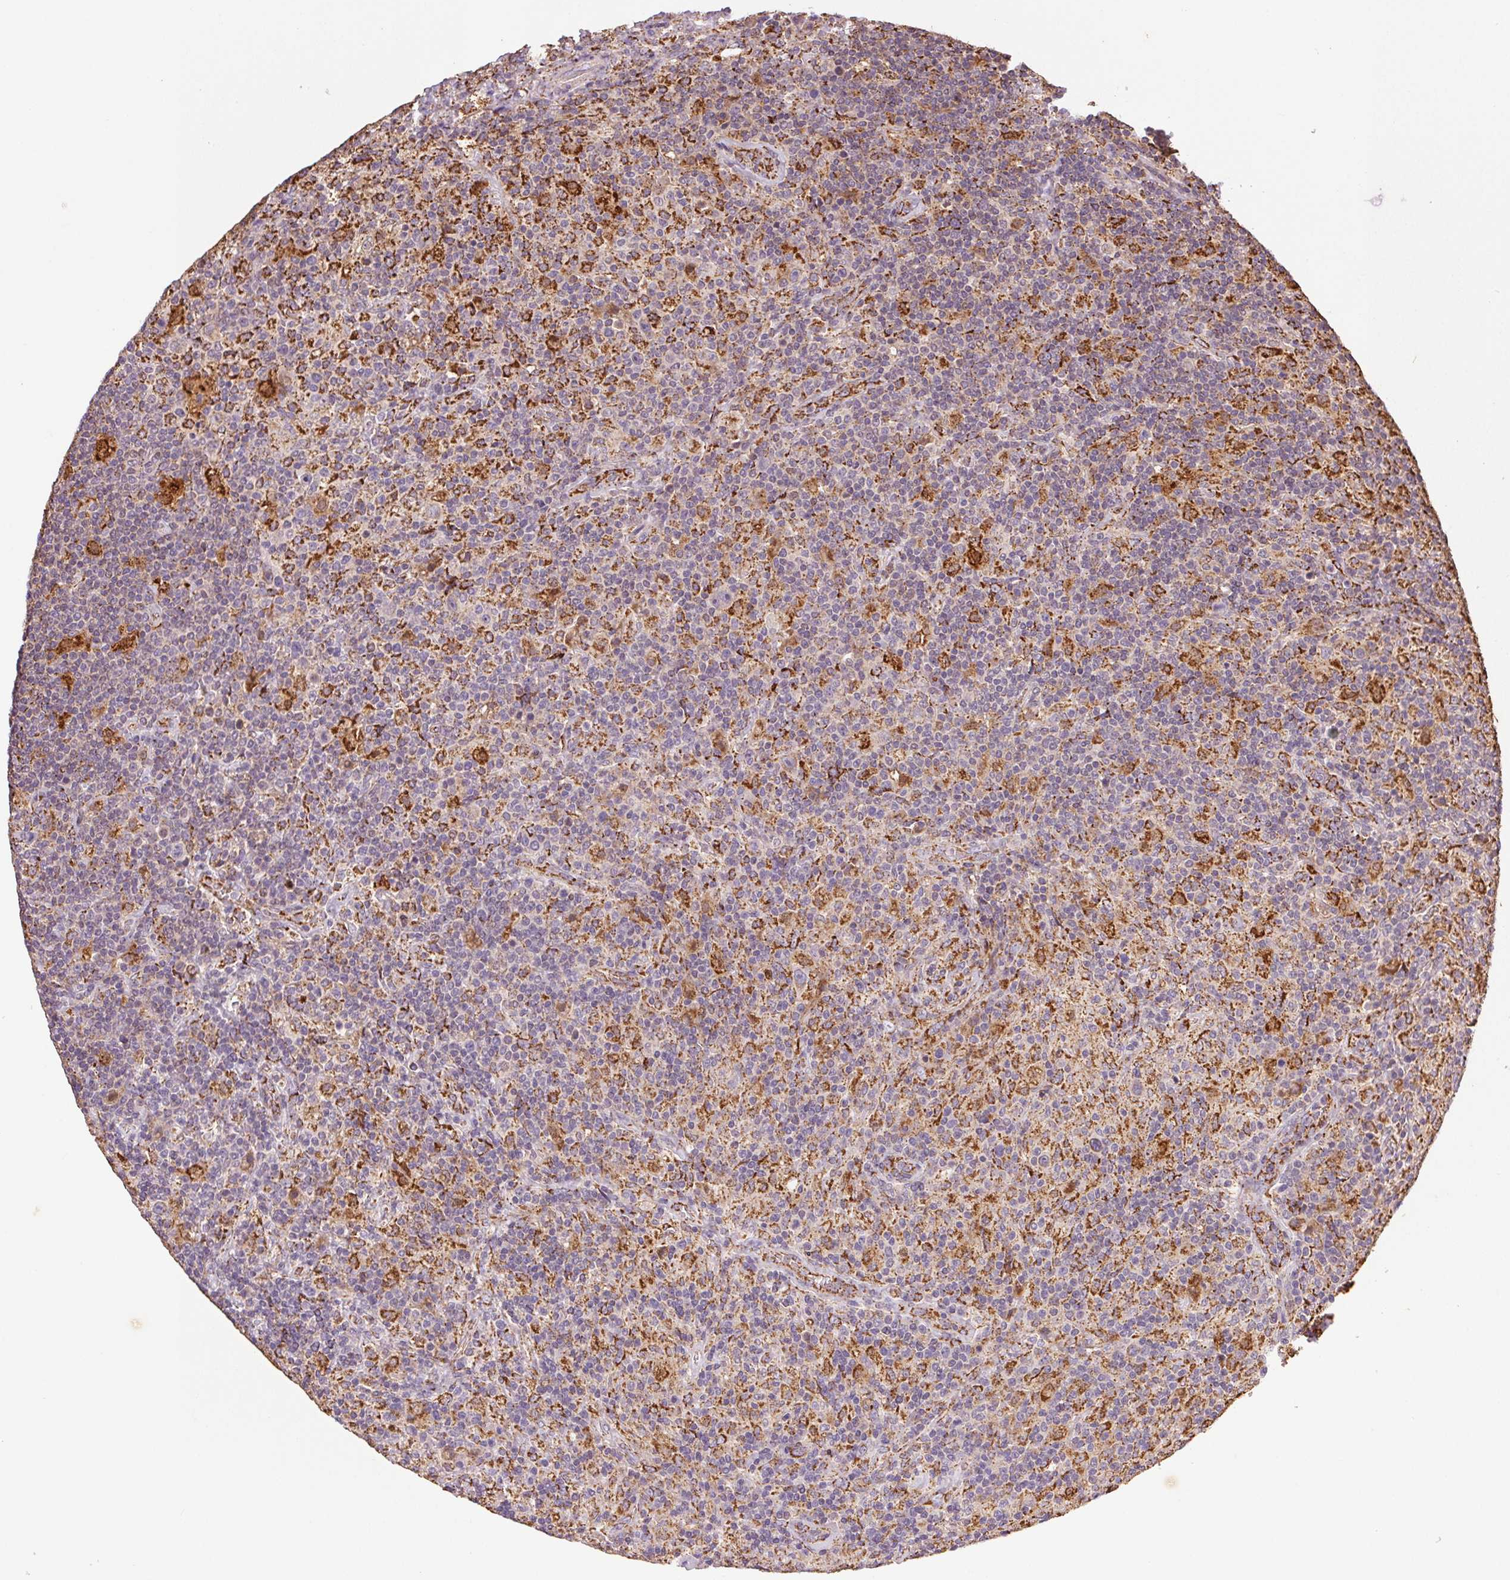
{"staining": {"intensity": "weak", "quantity": "25%-75%", "location": "cytoplasmic/membranous"}, "tissue": "lymphoma", "cell_type": "Tumor cells", "image_type": "cancer", "snomed": [{"axis": "morphology", "description": "Hodgkin's disease, NOS"}, {"axis": "topography", "description": "Lymph node"}], "caption": "Immunohistochemical staining of Hodgkin's disease displays low levels of weak cytoplasmic/membranous positivity in approximately 25%-75% of tumor cells. (brown staining indicates protein expression, while blue staining denotes nuclei).", "gene": "FNBP1L", "patient": {"sex": "male", "age": 70}}